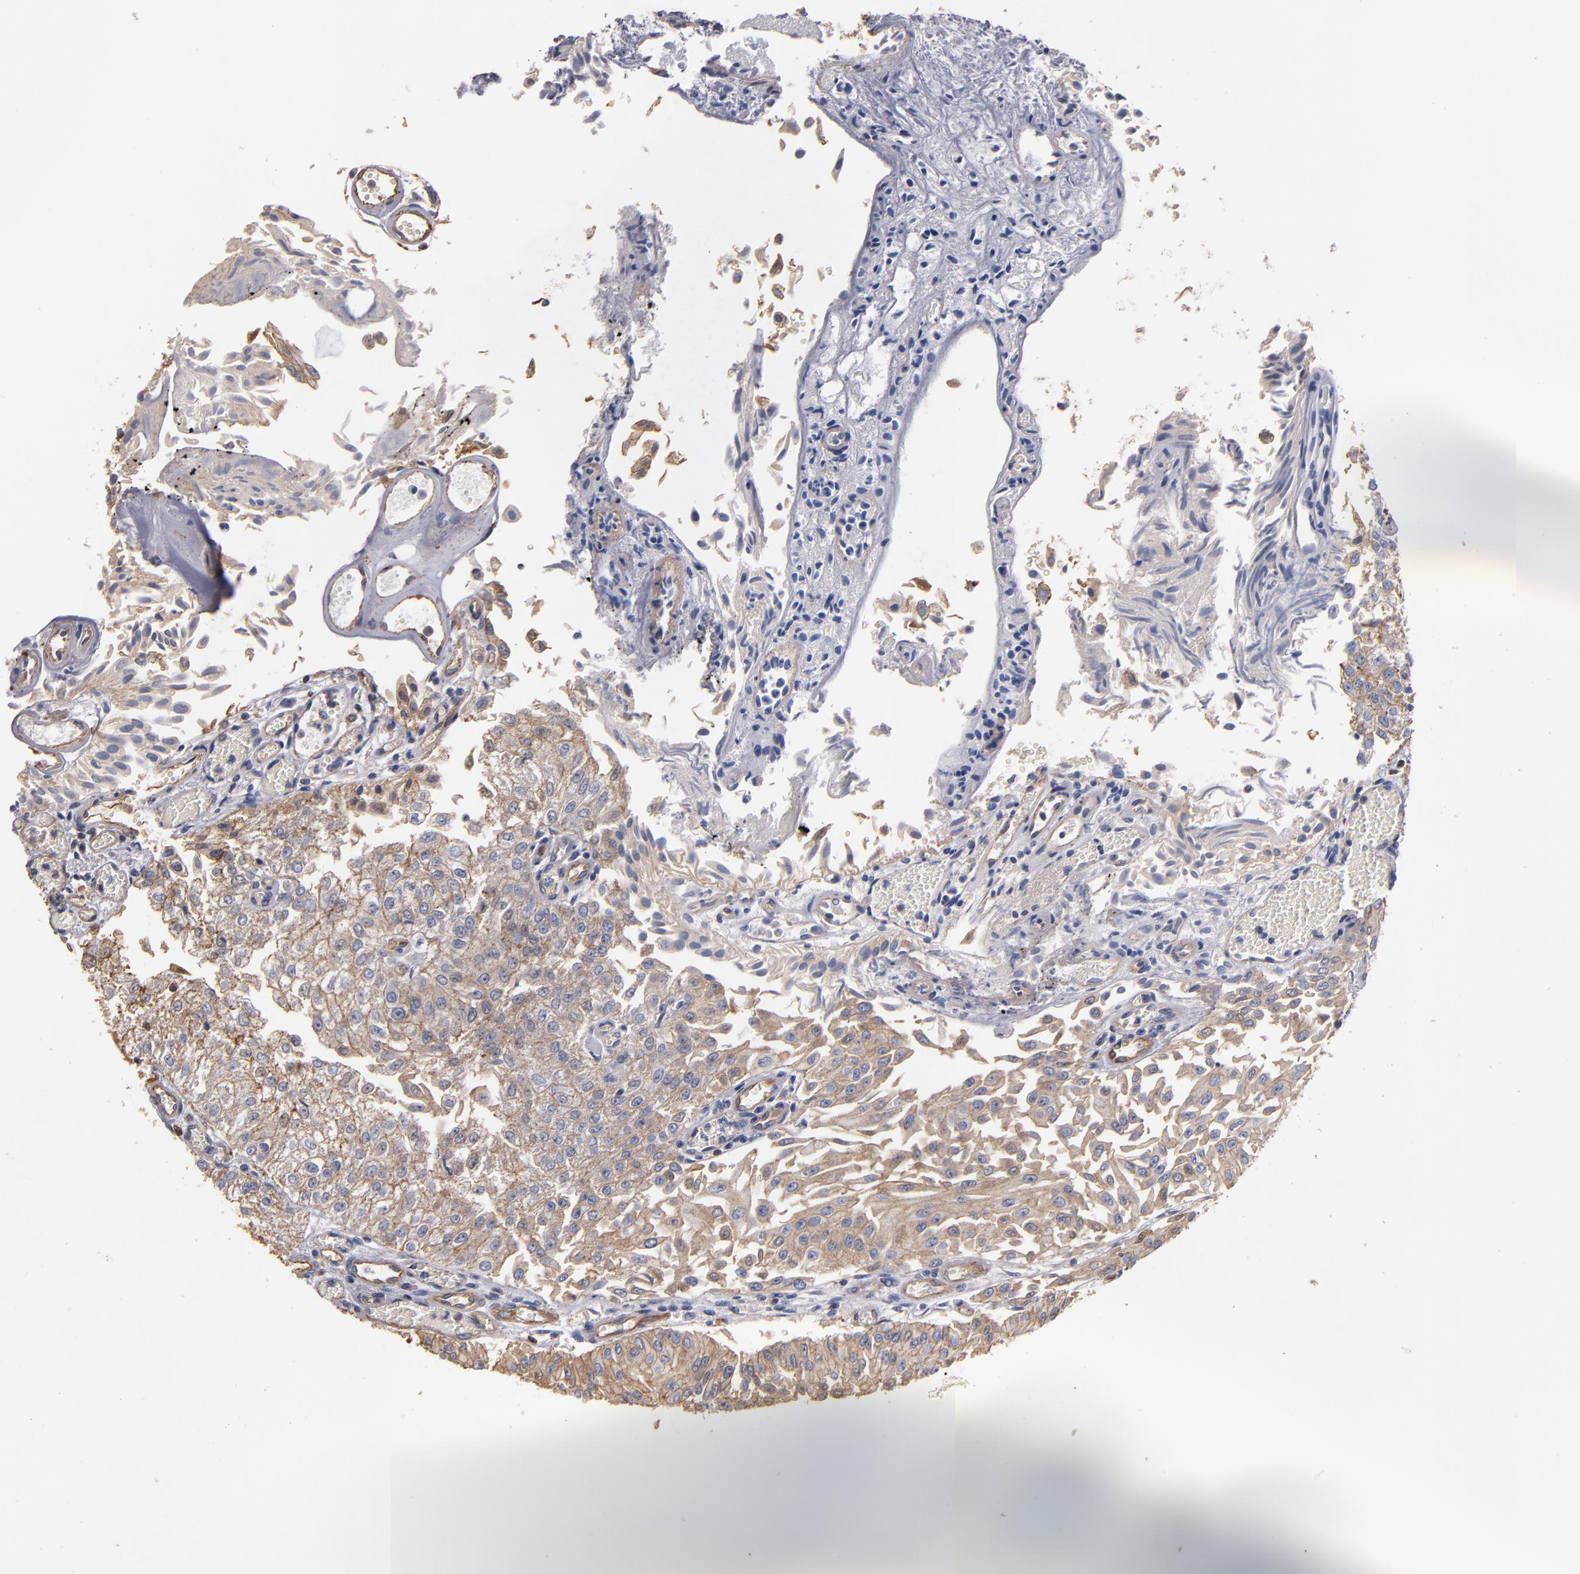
{"staining": {"intensity": "weak", "quantity": "25%-75%", "location": "cytoplasmic/membranous"}, "tissue": "urothelial cancer", "cell_type": "Tumor cells", "image_type": "cancer", "snomed": [{"axis": "morphology", "description": "Urothelial carcinoma, Low grade"}, {"axis": "topography", "description": "Urinary bladder"}], "caption": "Immunohistochemical staining of urothelial cancer displays low levels of weak cytoplasmic/membranous protein staining in about 25%-75% of tumor cells. (DAB (3,3'-diaminobenzidine) = brown stain, brightfield microscopy at high magnification).", "gene": "ESYT2", "patient": {"sex": "male", "age": 86}}